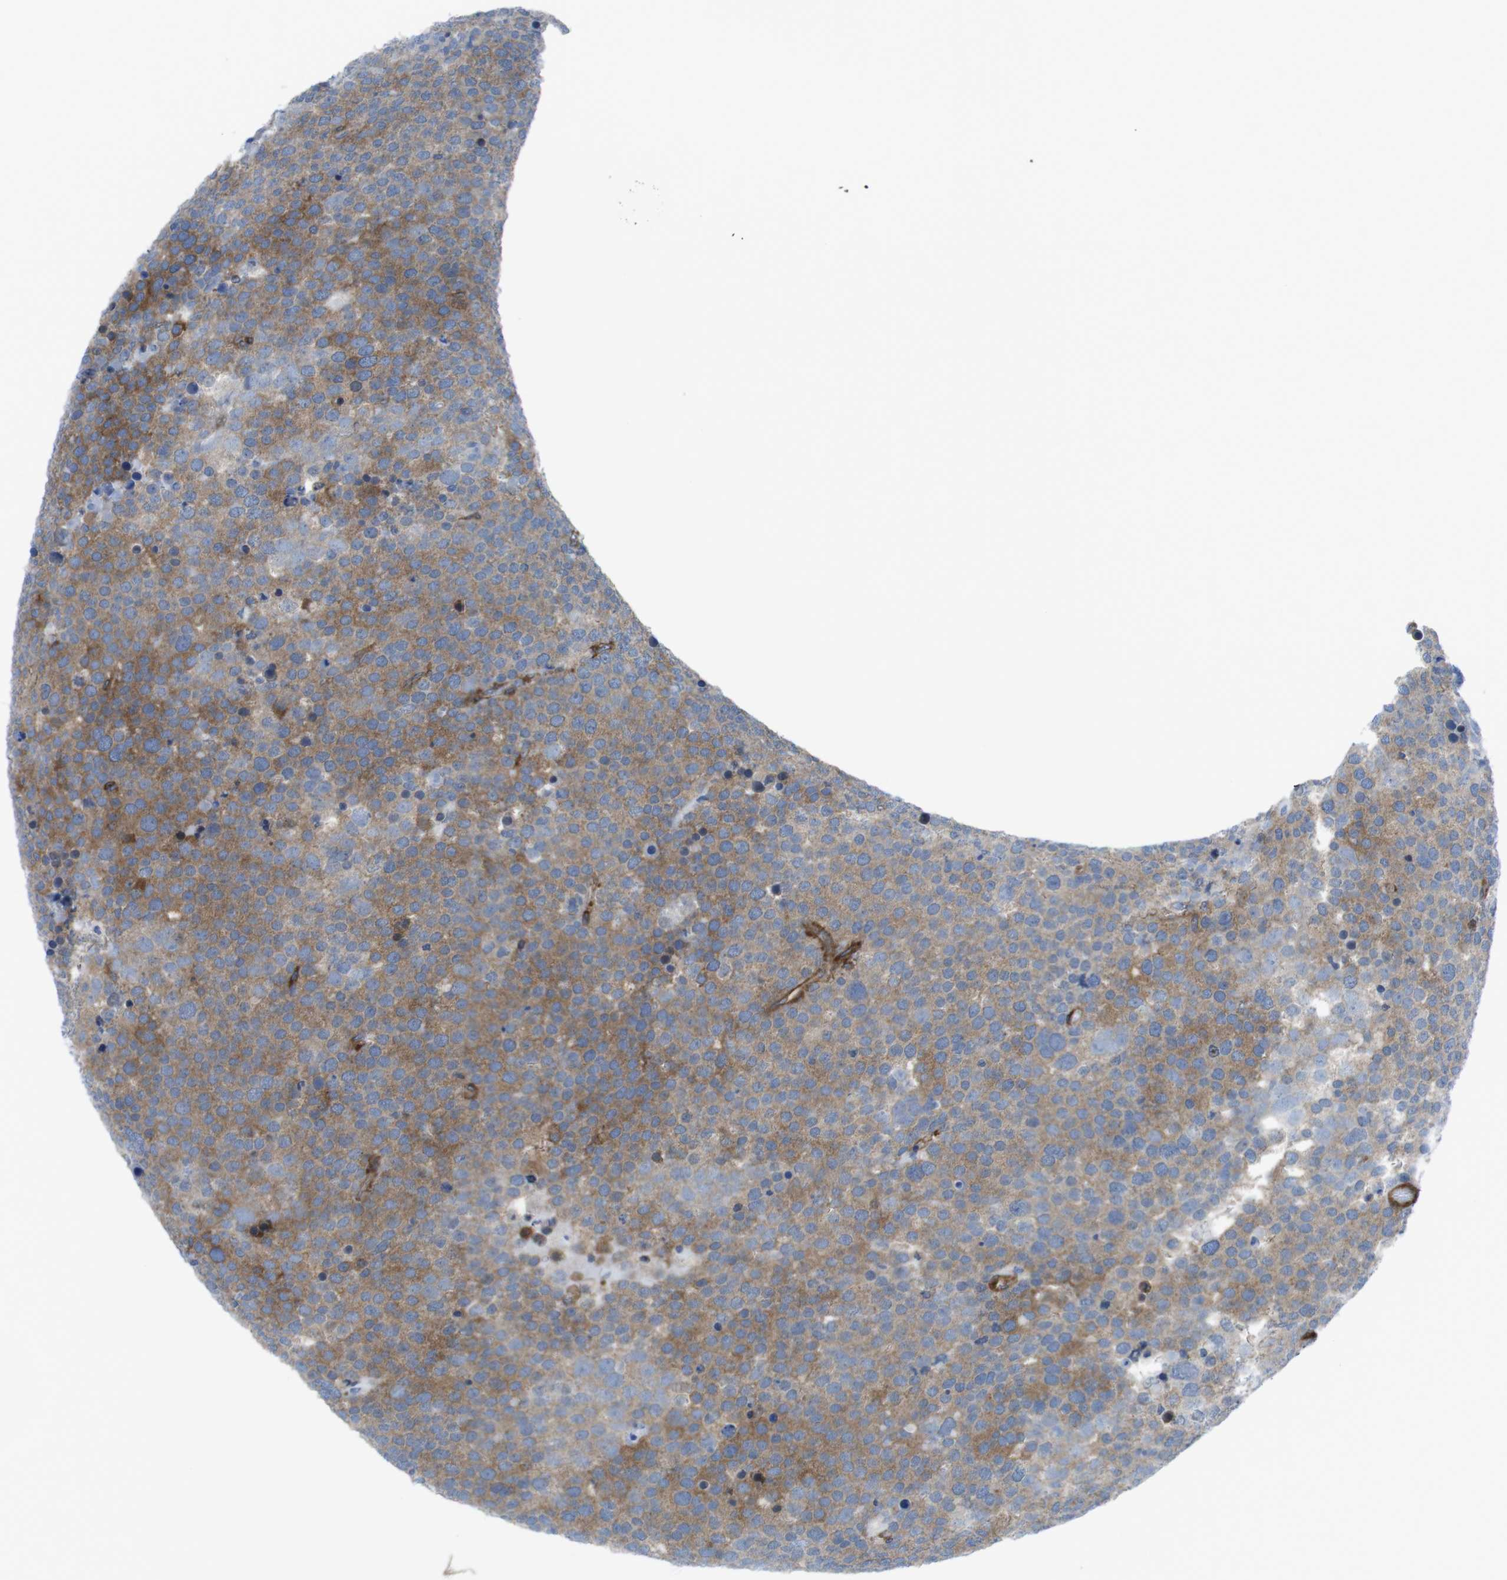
{"staining": {"intensity": "moderate", "quantity": ">75%", "location": "cytoplasmic/membranous"}, "tissue": "testis cancer", "cell_type": "Tumor cells", "image_type": "cancer", "snomed": [{"axis": "morphology", "description": "Seminoma, NOS"}, {"axis": "topography", "description": "Testis"}], "caption": "Immunohistochemical staining of human seminoma (testis) demonstrates moderate cytoplasmic/membranous protein positivity in approximately >75% of tumor cells.", "gene": "DIAPH2", "patient": {"sex": "male", "age": 71}}